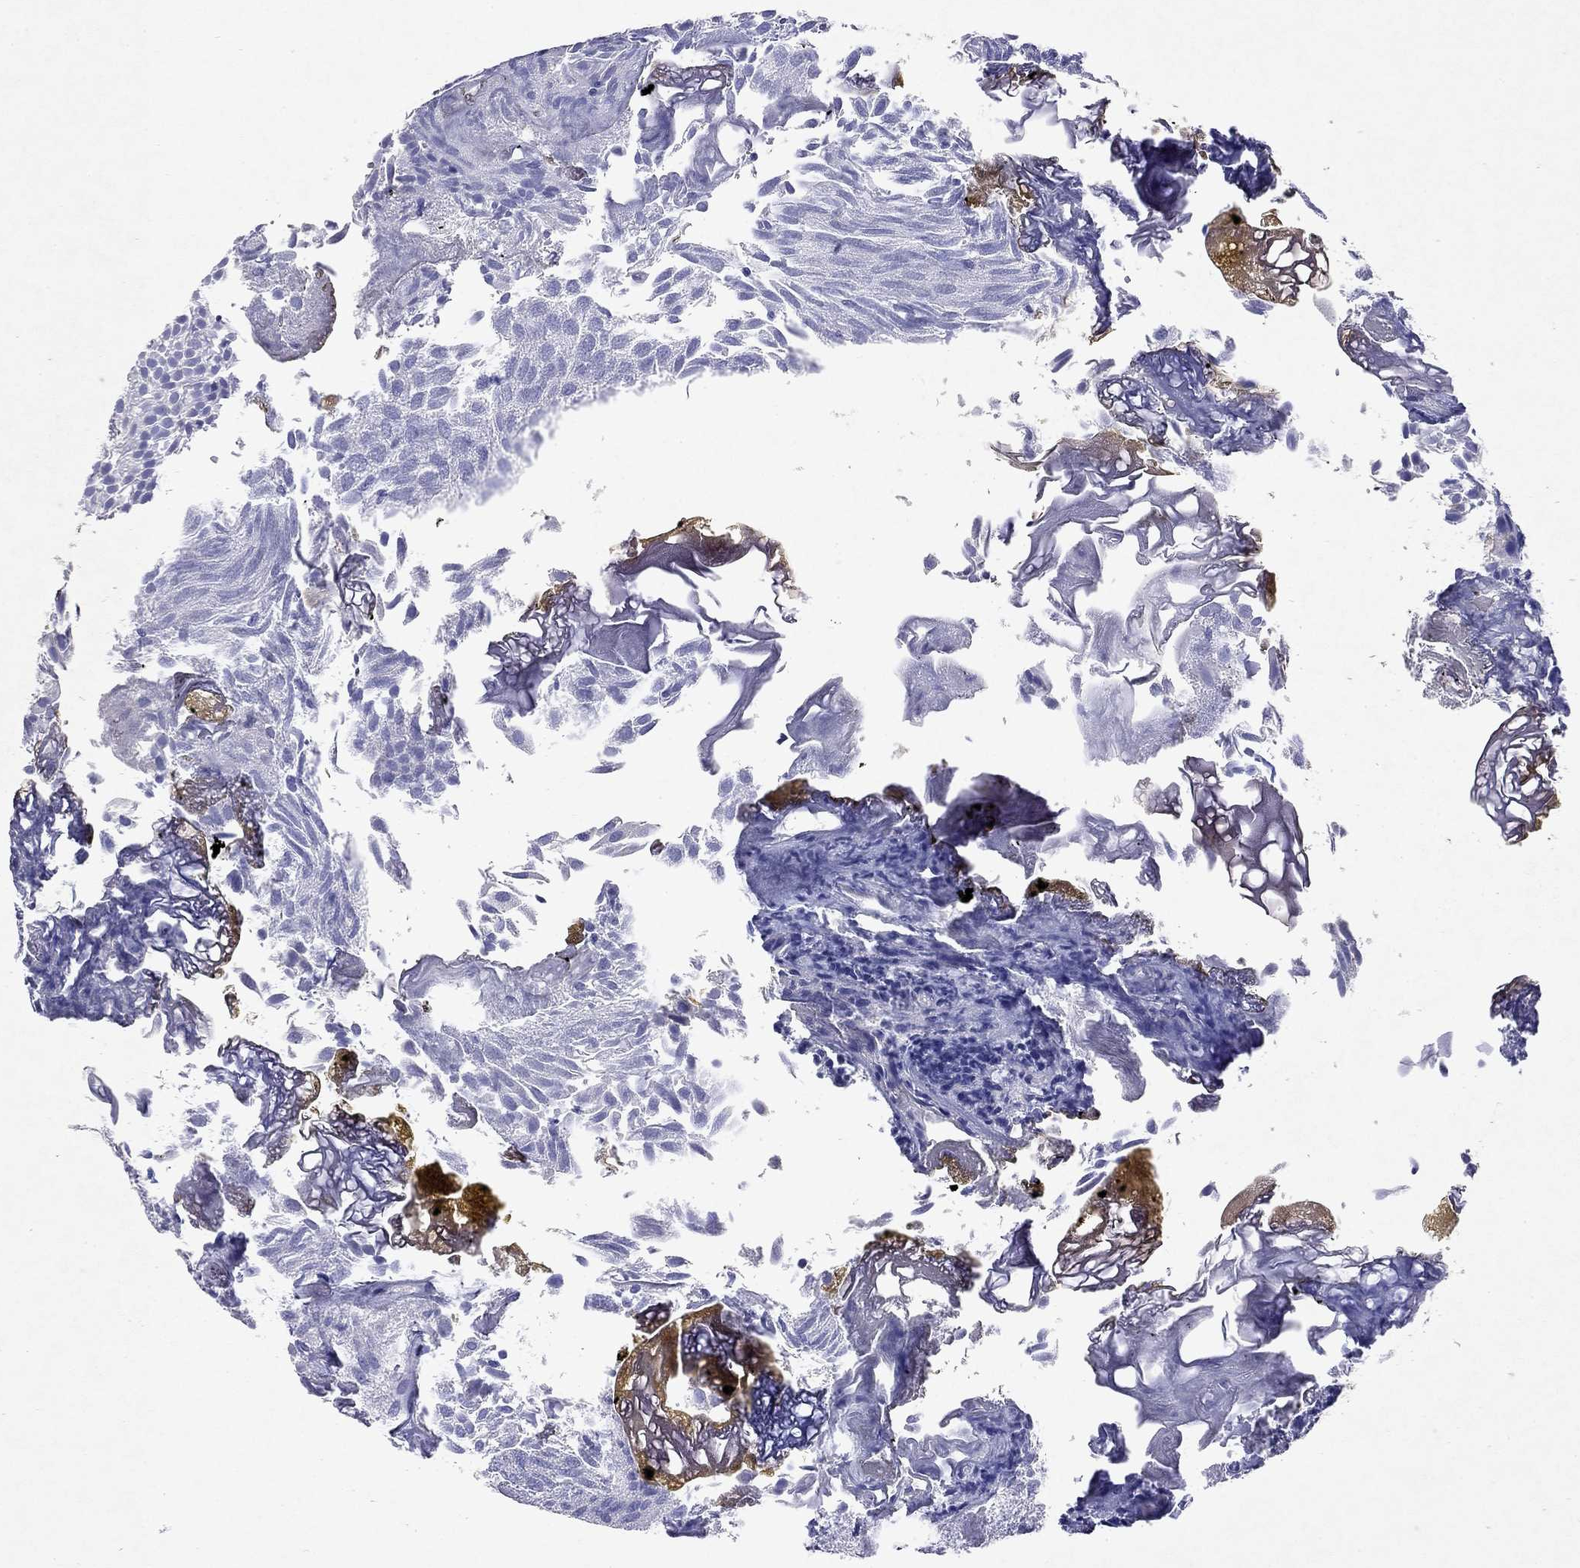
{"staining": {"intensity": "negative", "quantity": "none", "location": "none"}, "tissue": "urothelial cancer", "cell_type": "Tumor cells", "image_type": "cancer", "snomed": [{"axis": "morphology", "description": "Urothelial carcinoma, Low grade"}, {"axis": "topography", "description": "Urinary bladder"}], "caption": "Urothelial carcinoma (low-grade) stained for a protein using IHC shows no positivity tumor cells.", "gene": "ARMC12", "patient": {"sex": "male", "age": 52}}